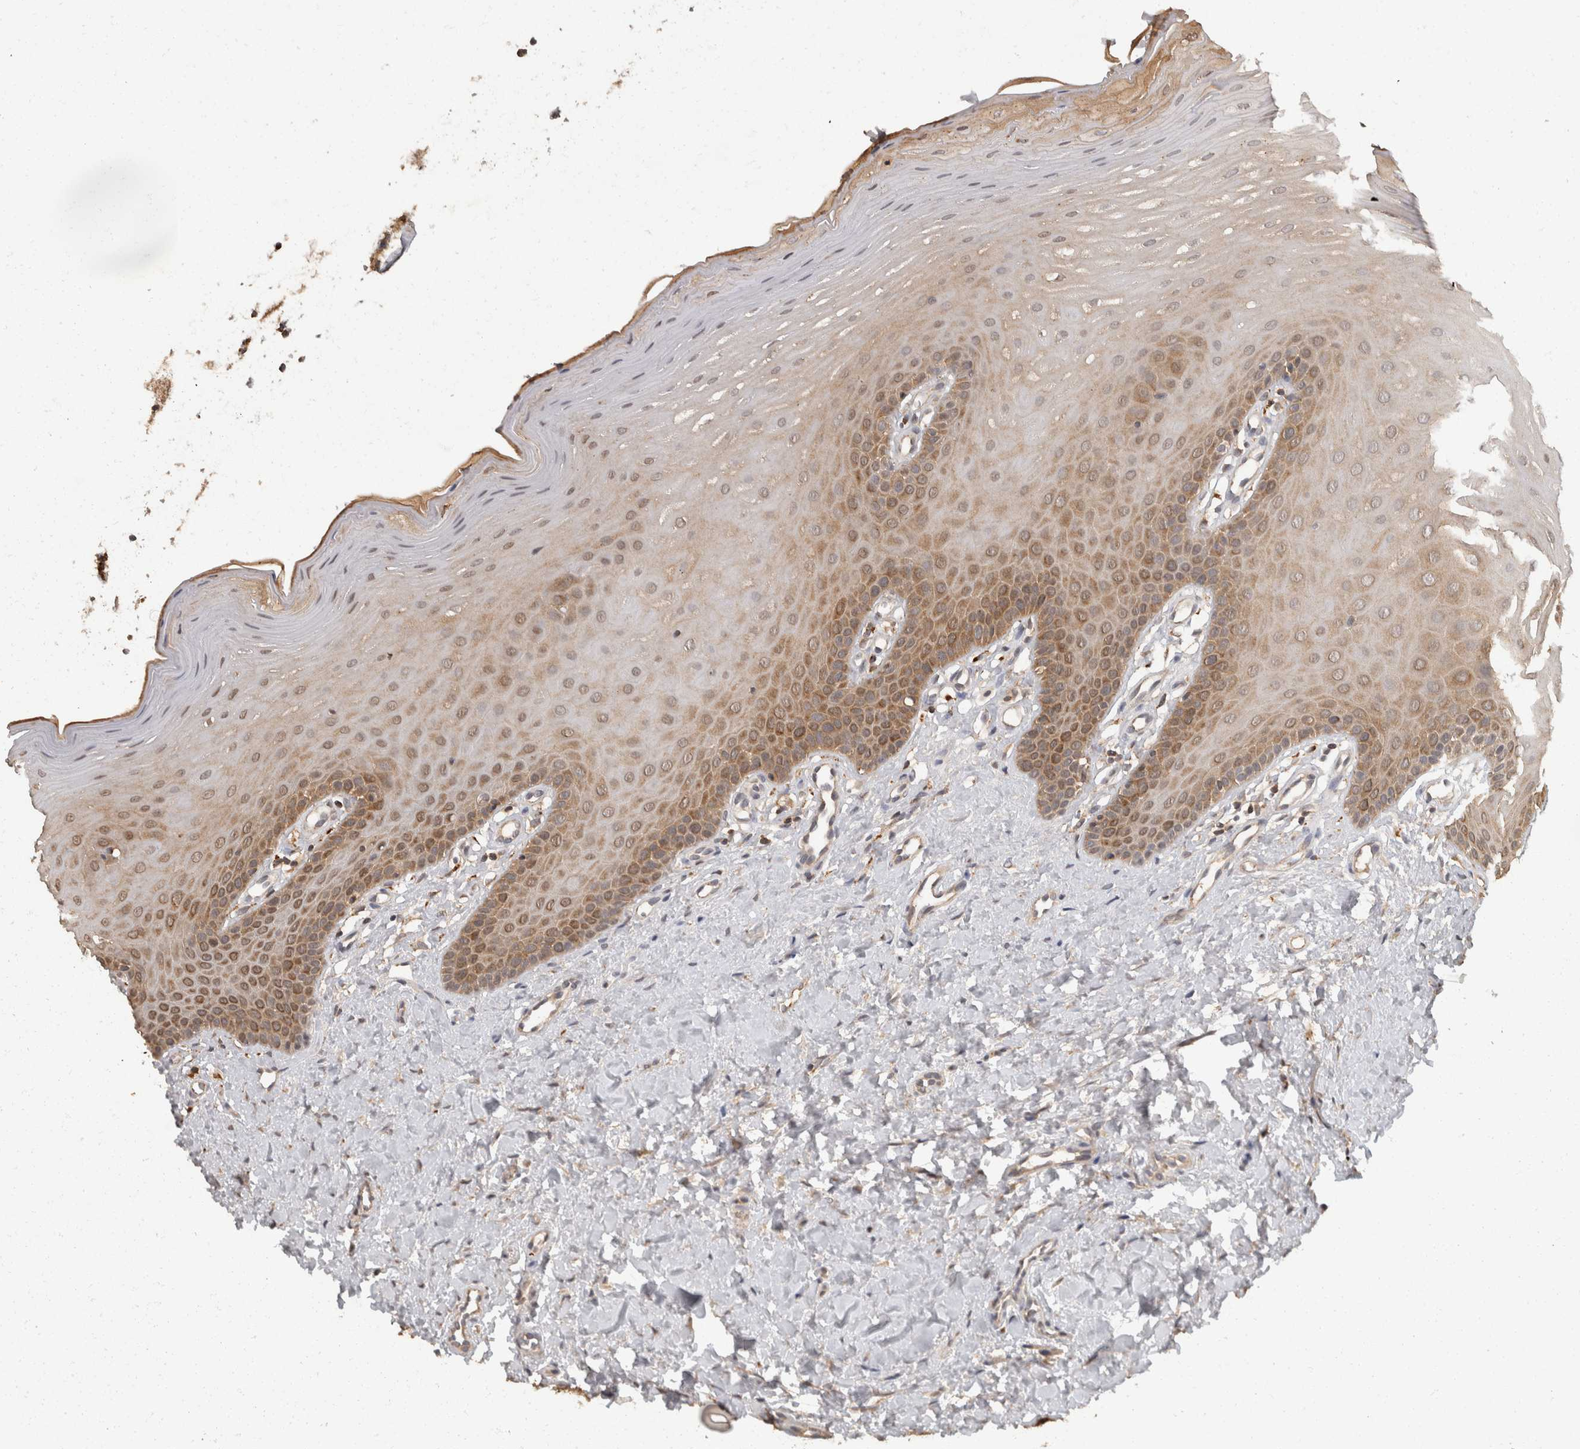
{"staining": {"intensity": "moderate", "quantity": "25%-75%", "location": "cytoplasmic/membranous"}, "tissue": "oral mucosa", "cell_type": "Squamous epithelial cells", "image_type": "normal", "snomed": [{"axis": "morphology", "description": "Normal tissue, NOS"}, {"axis": "topography", "description": "Oral tissue"}], "caption": "Unremarkable oral mucosa reveals moderate cytoplasmic/membranous positivity in approximately 25%-75% of squamous epithelial cells.", "gene": "ACAT2", "patient": {"sex": "female", "age": 39}}